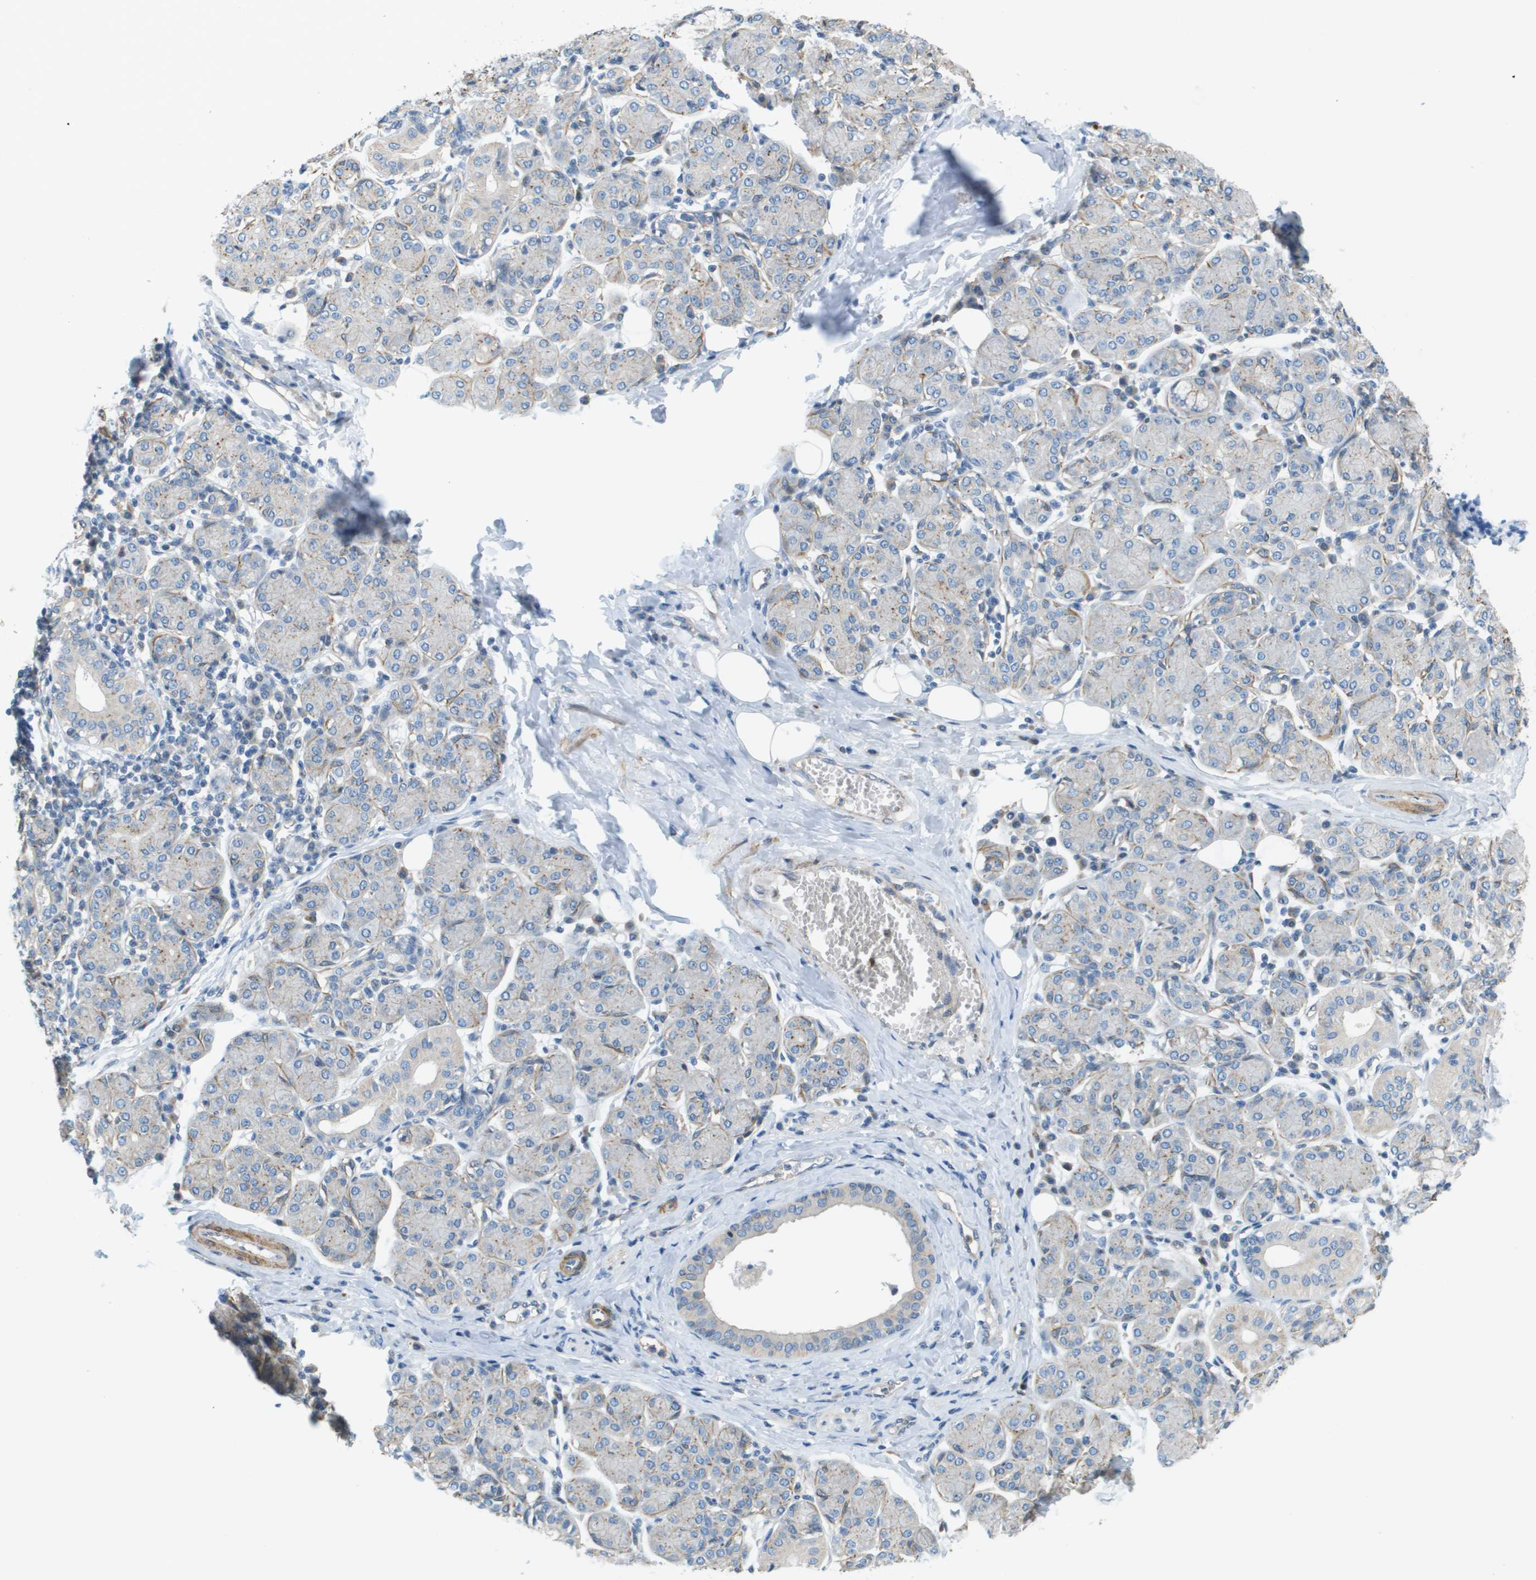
{"staining": {"intensity": "negative", "quantity": "none", "location": "none"}, "tissue": "salivary gland", "cell_type": "Glandular cells", "image_type": "normal", "snomed": [{"axis": "morphology", "description": "Normal tissue, NOS"}, {"axis": "morphology", "description": "Inflammation, NOS"}, {"axis": "topography", "description": "Lymph node"}, {"axis": "topography", "description": "Salivary gland"}], "caption": "Human salivary gland stained for a protein using IHC displays no positivity in glandular cells.", "gene": "MYH11", "patient": {"sex": "male", "age": 3}}